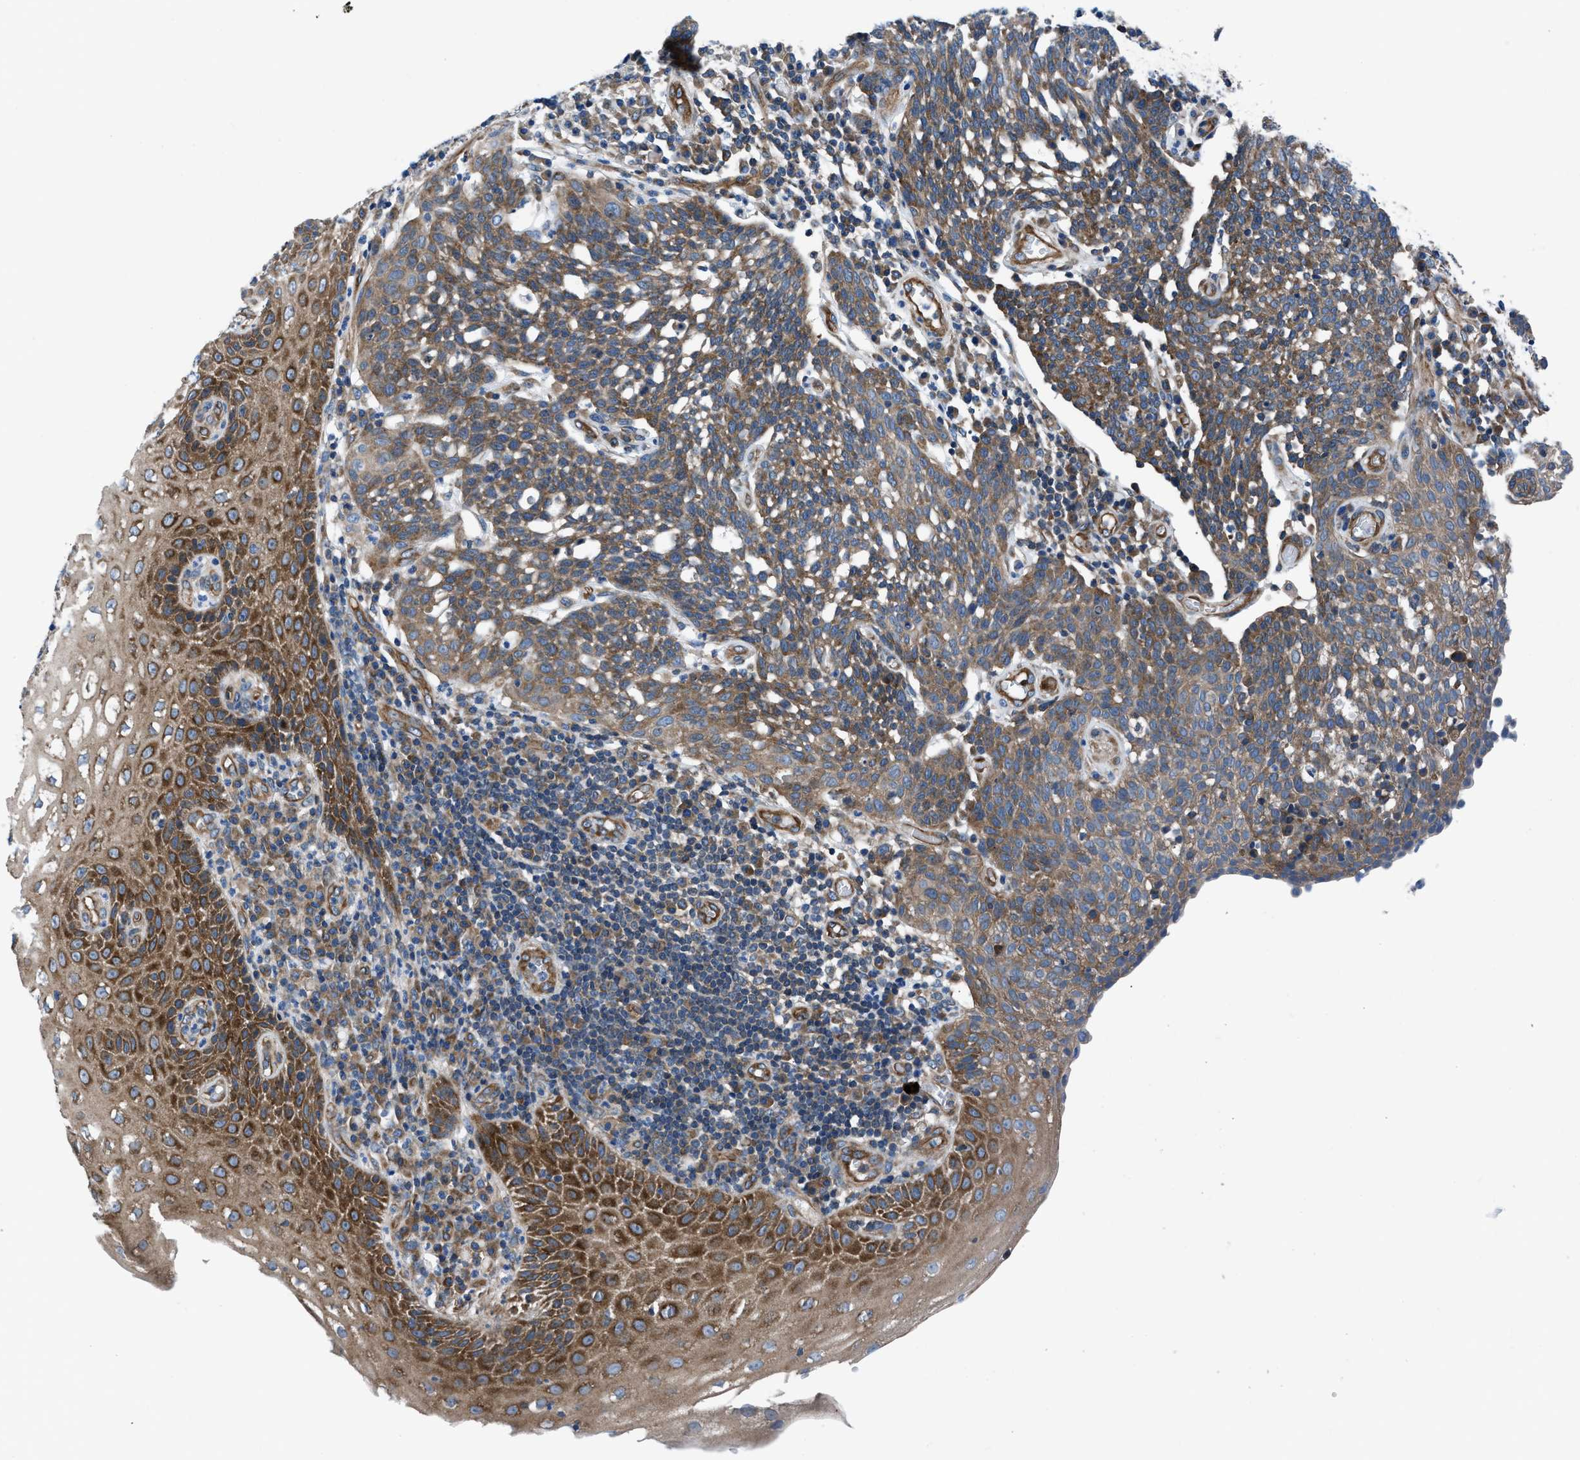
{"staining": {"intensity": "moderate", "quantity": ">75%", "location": "cytoplasmic/membranous"}, "tissue": "cervical cancer", "cell_type": "Tumor cells", "image_type": "cancer", "snomed": [{"axis": "morphology", "description": "Squamous cell carcinoma, NOS"}, {"axis": "topography", "description": "Cervix"}], "caption": "Protein expression analysis of human cervical cancer reveals moderate cytoplasmic/membranous positivity in about >75% of tumor cells.", "gene": "TRIP4", "patient": {"sex": "female", "age": 34}}